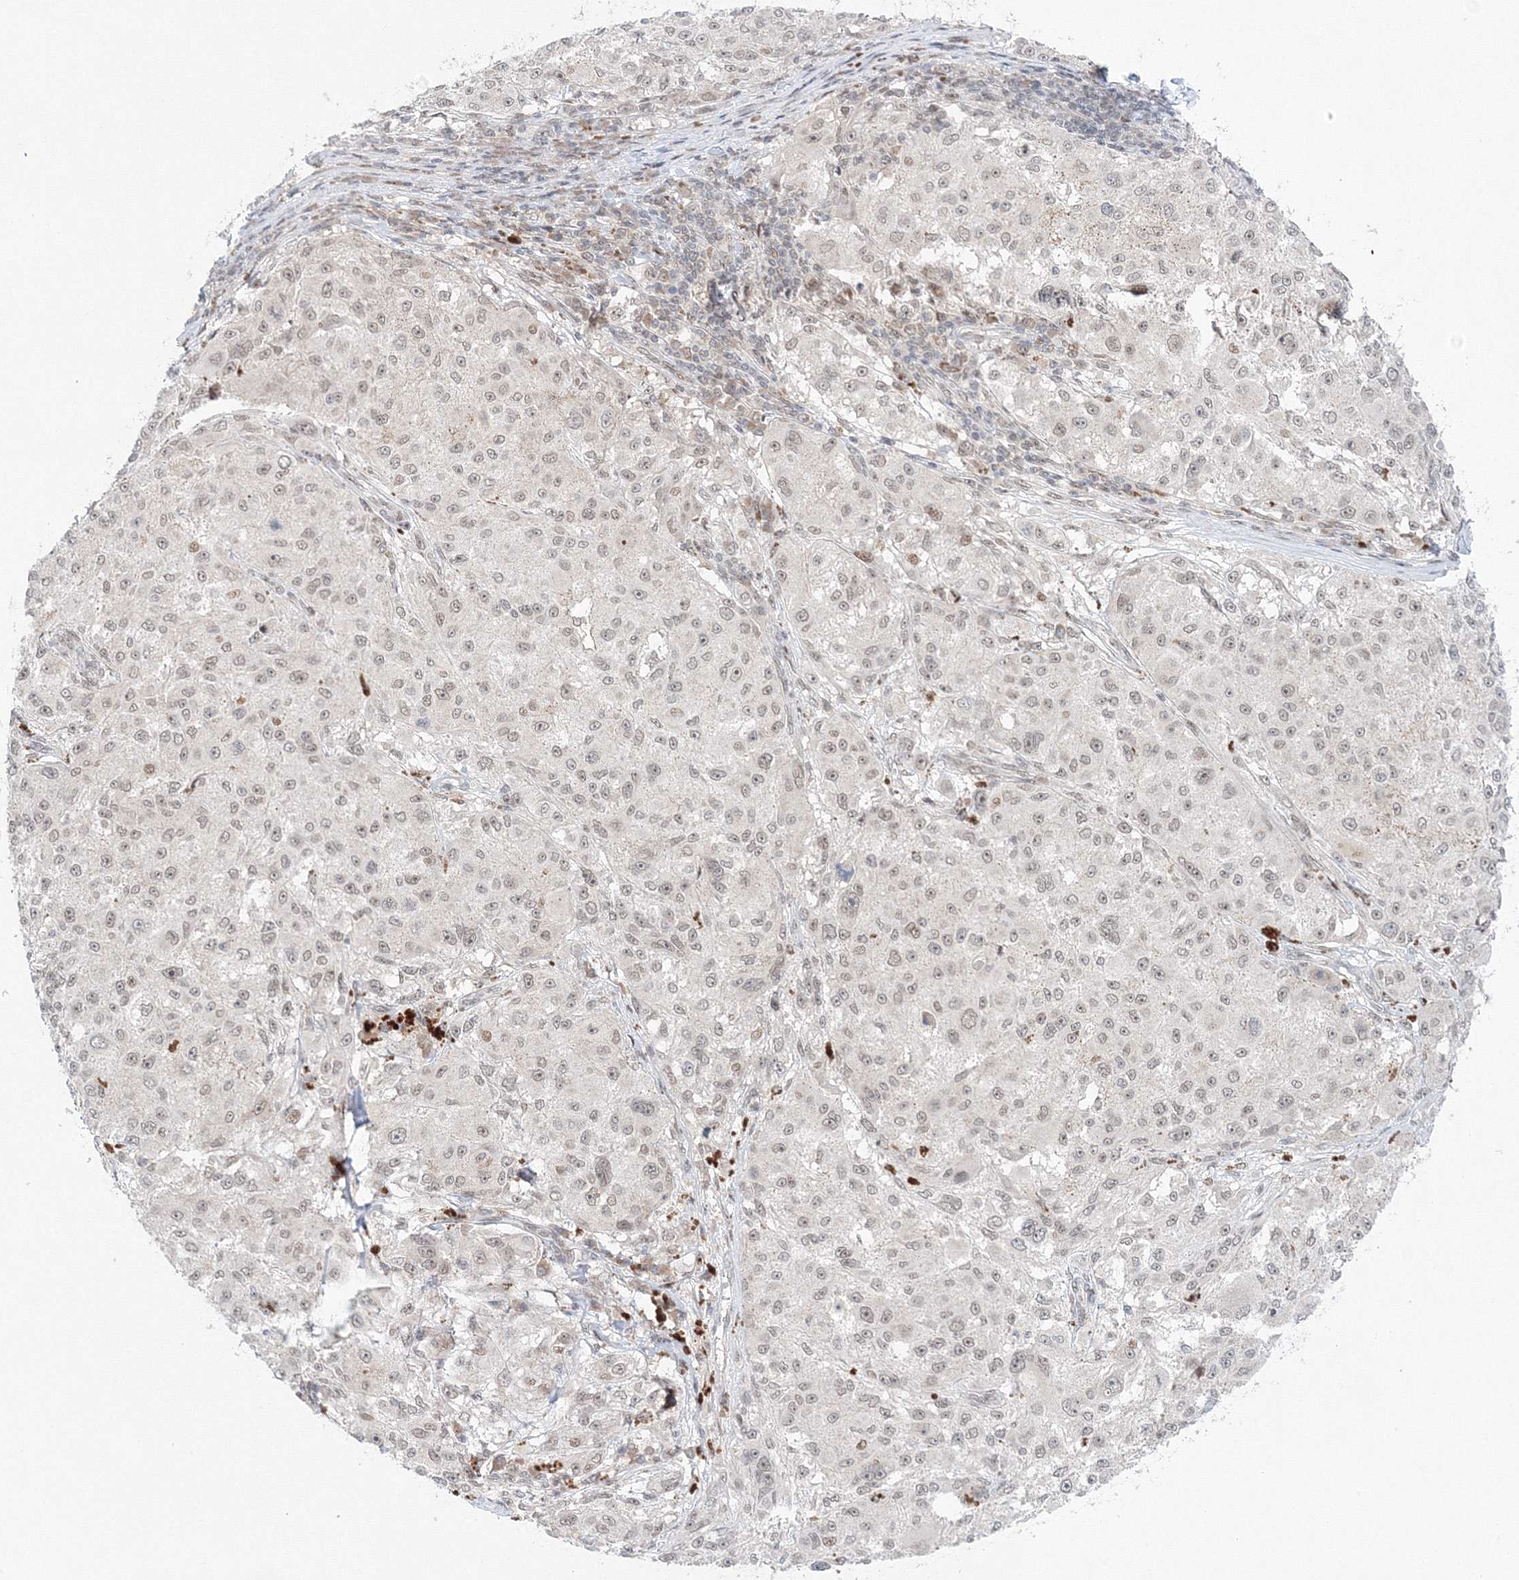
{"staining": {"intensity": "weak", "quantity": "<25%", "location": "nuclear"}, "tissue": "melanoma", "cell_type": "Tumor cells", "image_type": "cancer", "snomed": [{"axis": "morphology", "description": "Necrosis, NOS"}, {"axis": "morphology", "description": "Malignant melanoma, NOS"}, {"axis": "topography", "description": "Skin"}], "caption": "A histopathology image of human melanoma is negative for staining in tumor cells.", "gene": "NOA1", "patient": {"sex": "female", "age": 87}}